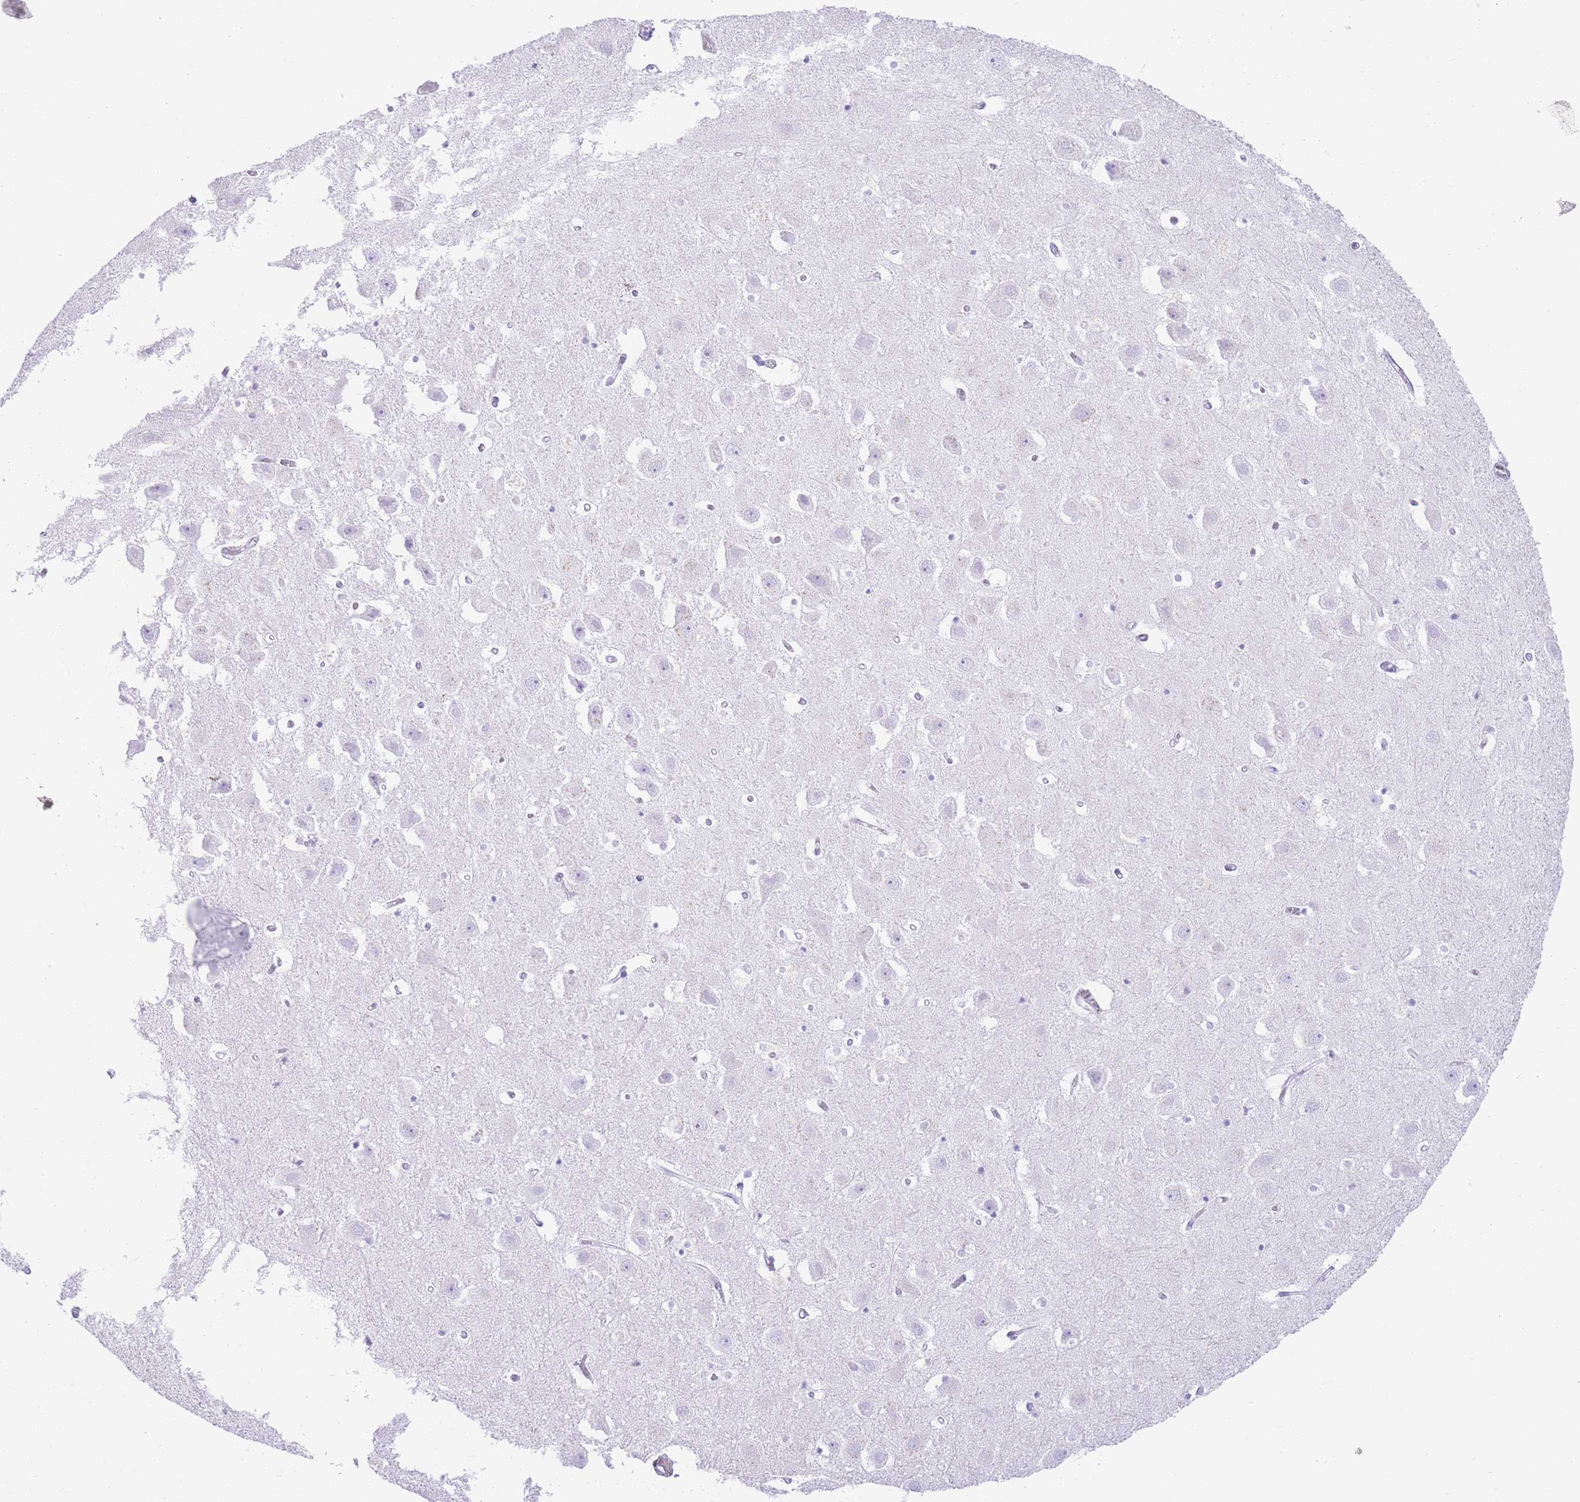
{"staining": {"intensity": "negative", "quantity": "none", "location": "none"}, "tissue": "hippocampus", "cell_type": "Glial cells", "image_type": "normal", "snomed": [{"axis": "morphology", "description": "Normal tissue, NOS"}, {"axis": "topography", "description": "Hippocampus"}], "caption": "Hippocampus was stained to show a protein in brown. There is no significant positivity in glial cells. (DAB (3,3'-diaminobenzidine) immunohistochemistry visualized using brightfield microscopy, high magnification).", "gene": "ELOA2", "patient": {"sex": "female", "age": 52}}